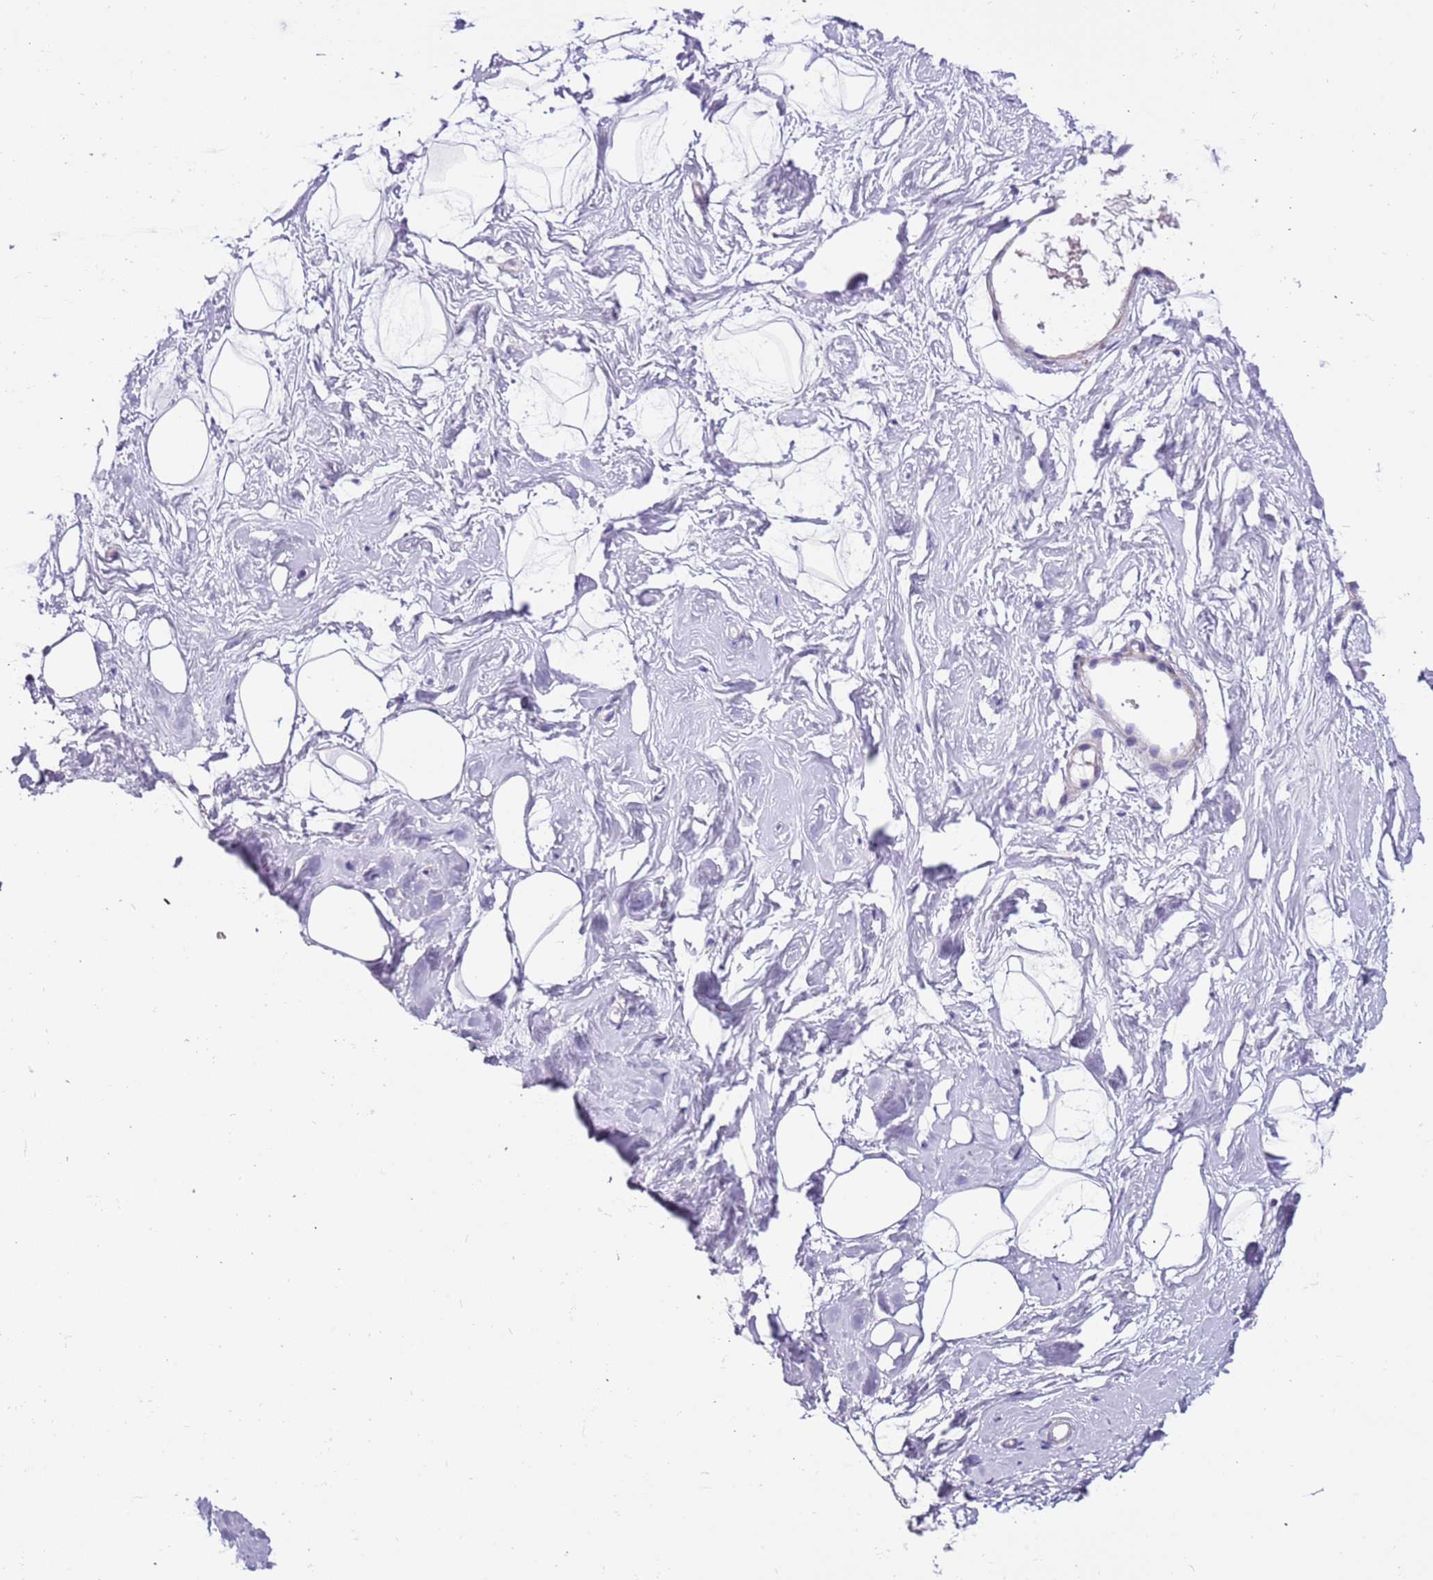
{"staining": {"intensity": "negative", "quantity": "none", "location": "none"}, "tissue": "breast", "cell_type": "Adipocytes", "image_type": "normal", "snomed": [{"axis": "morphology", "description": "Normal tissue, NOS"}, {"axis": "morphology", "description": "Adenoma, NOS"}, {"axis": "topography", "description": "Breast"}], "caption": "Immunohistochemical staining of benign breast reveals no significant staining in adipocytes. Nuclei are stained in blue.", "gene": "PCGF2", "patient": {"sex": "female", "age": 23}}